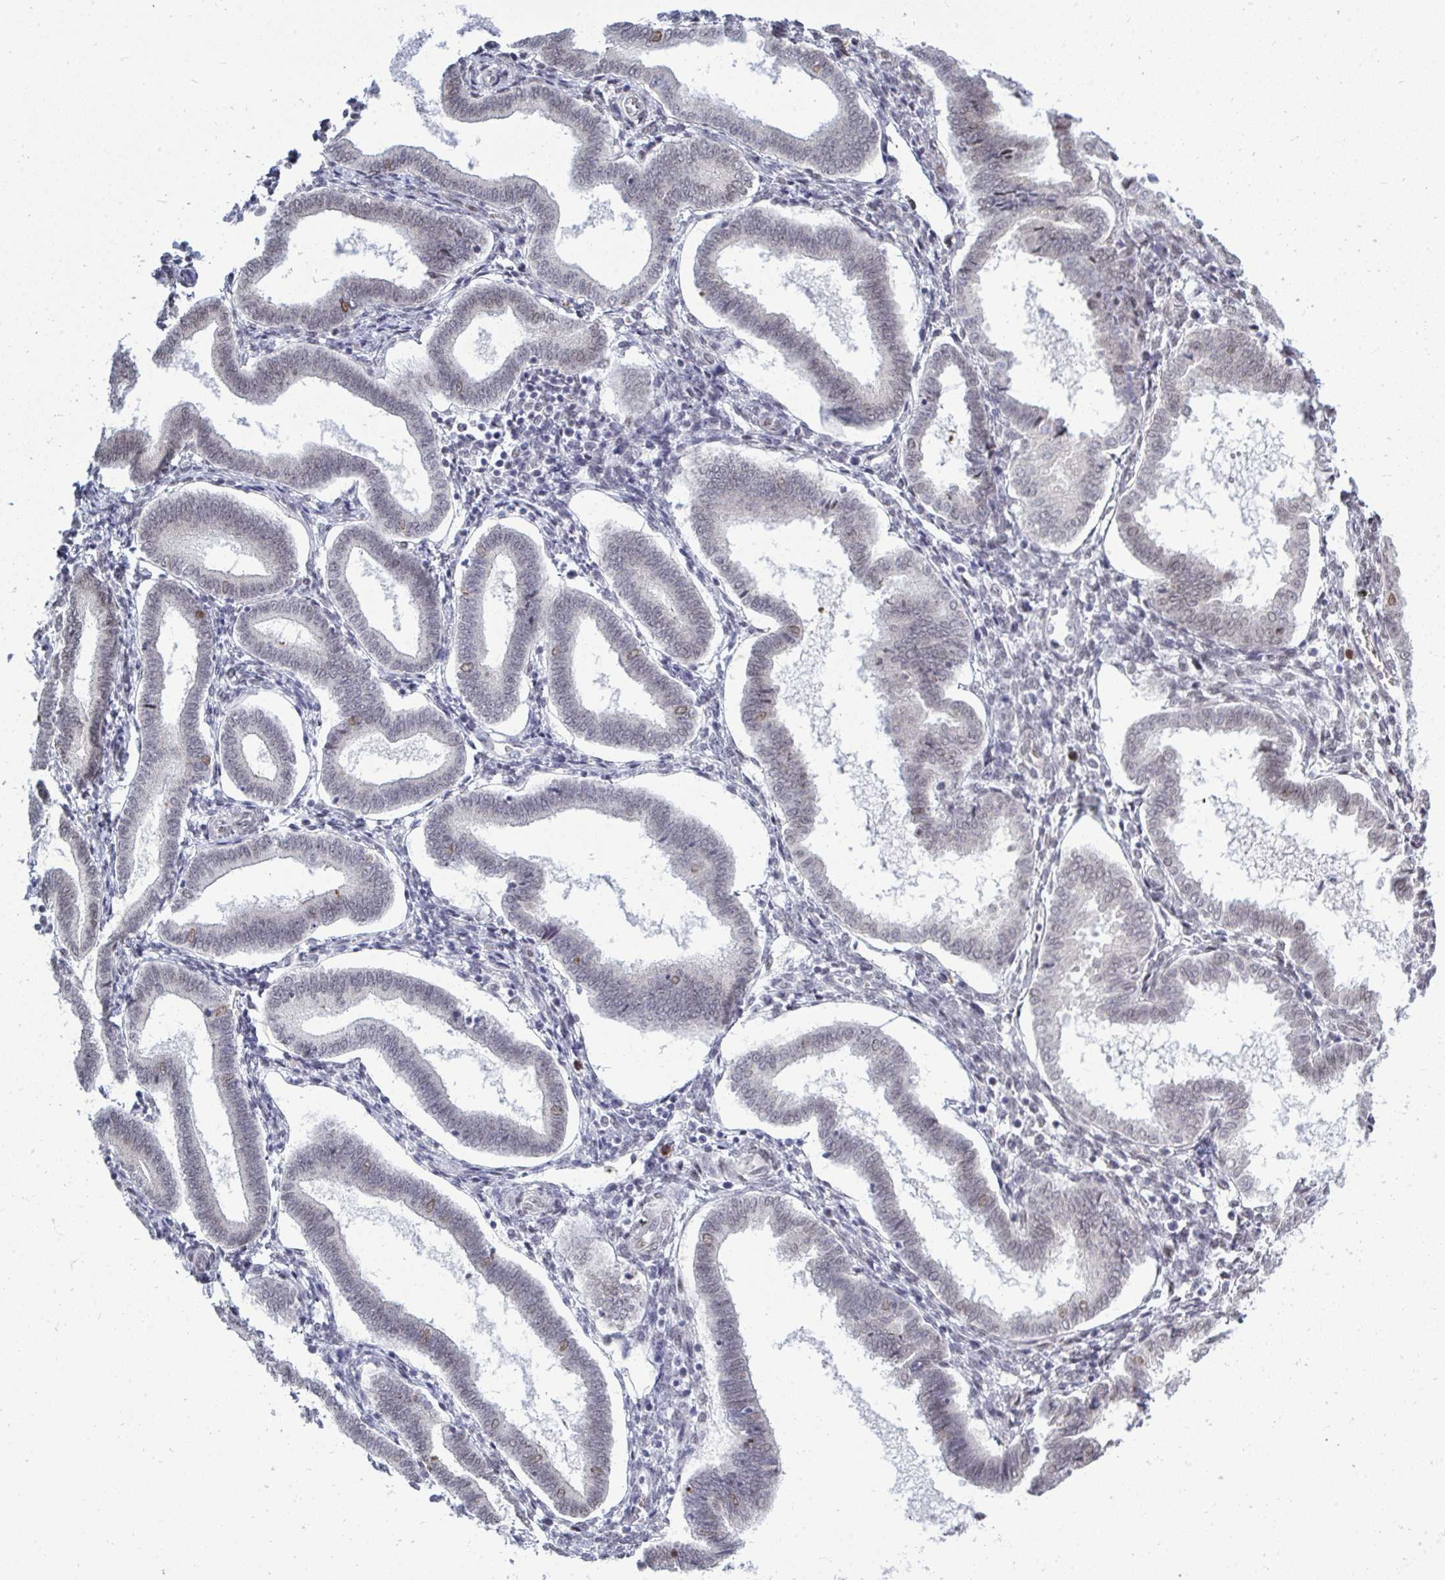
{"staining": {"intensity": "weak", "quantity": "<25%", "location": "nuclear"}, "tissue": "endometrium", "cell_type": "Cells in endometrial stroma", "image_type": "normal", "snomed": [{"axis": "morphology", "description": "Normal tissue, NOS"}, {"axis": "topography", "description": "Endometrium"}], "caption": "Photomicrograph shows no significant protein positivity in cells in endometrial stroma of benign endometrium.", "gene": "TRIP12", "patient": {"sex": "female", "age": 24}}